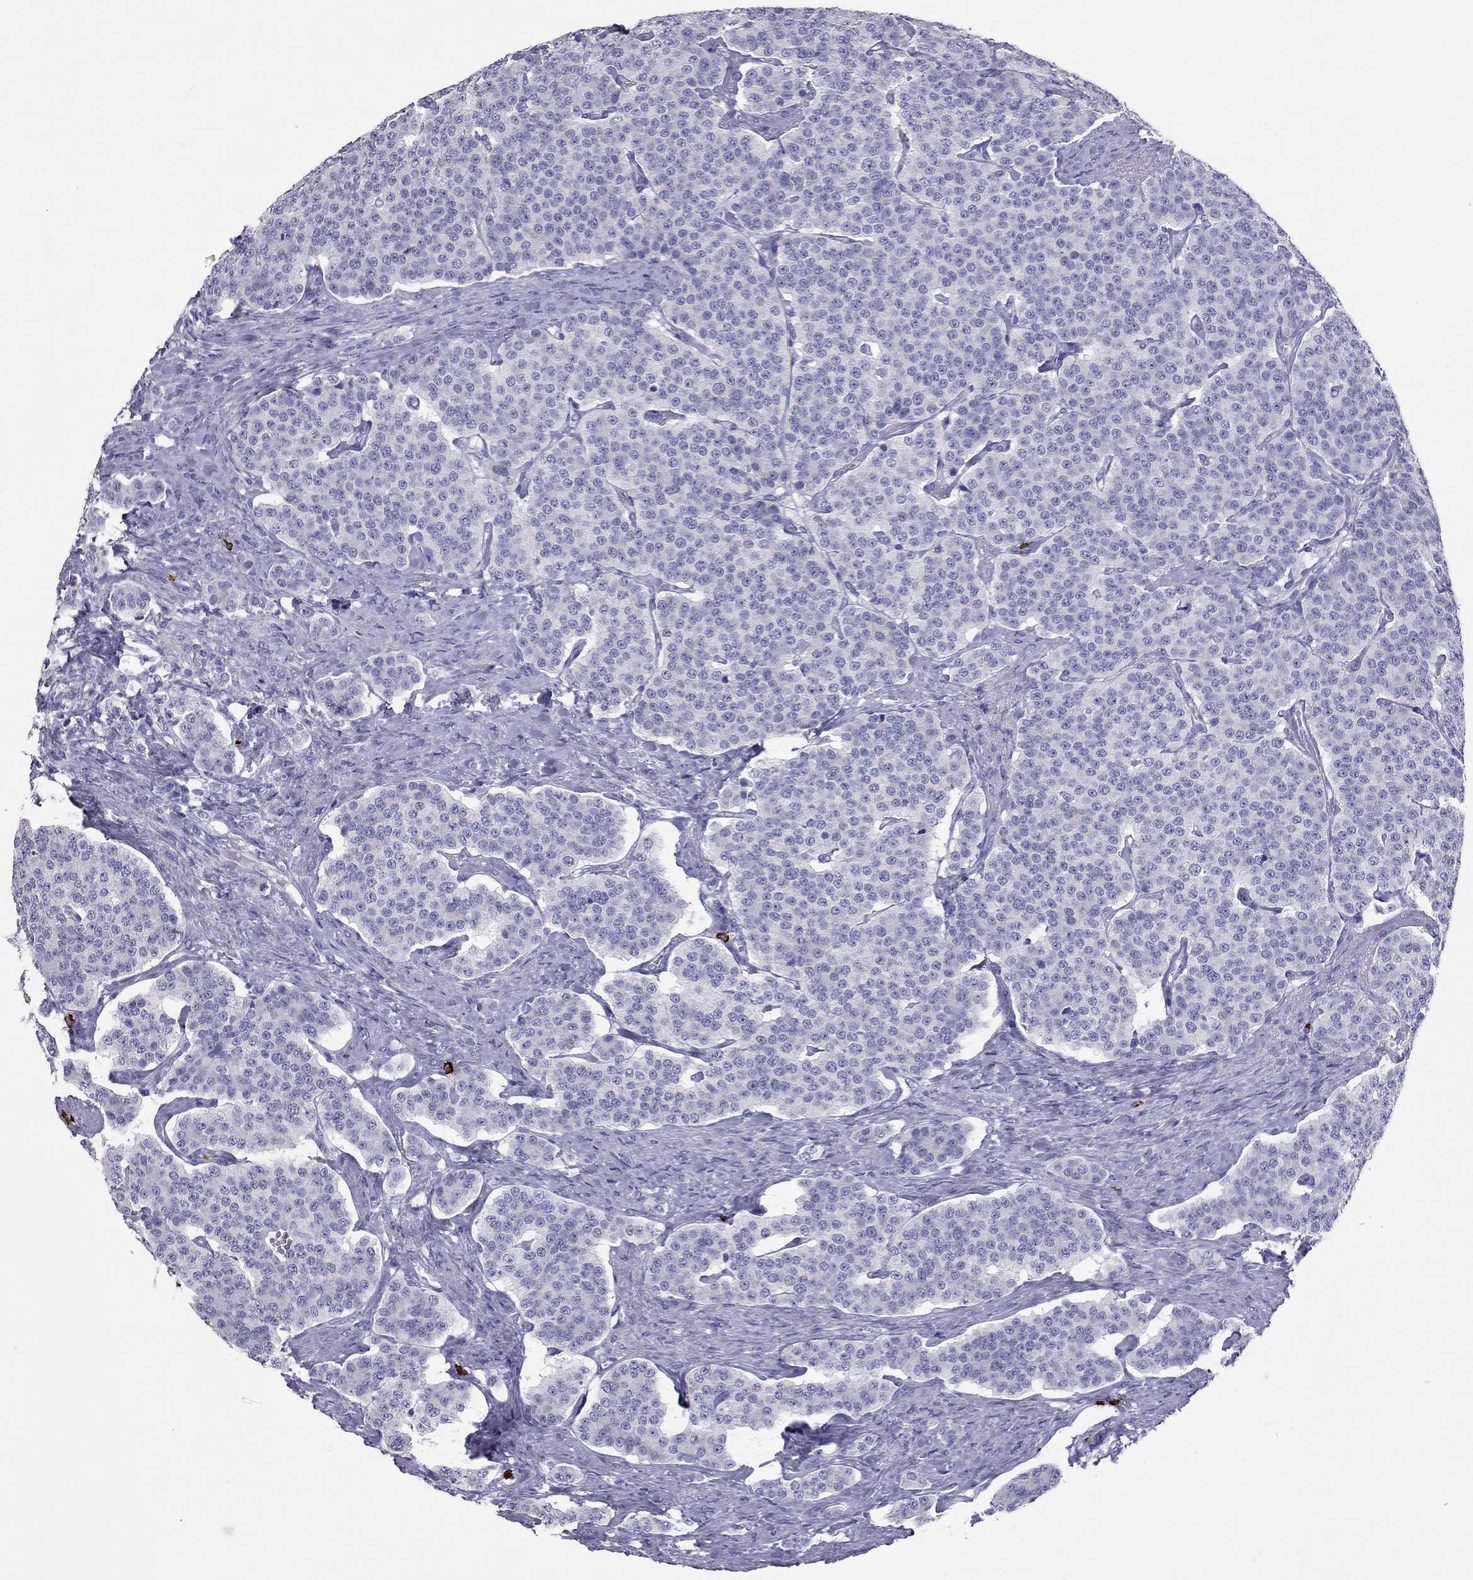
{"staining": {"intensity": "negative", "quantity": "none", "location": "none"}, "tissue": "carcinoid", "cell_type": "Tumor cells", "image_type": "cancer", "snomed": [{"axis": "morphology", "description": "Carcinoid, malignant, NOS"}, {"axis": "topography", "description": "Small intestine"}], "caption": "Photomicrograph shows no protein positivity in tumor cells of carcinoid tissue. The staining was performed using DAB to visualize the protein expression in brown, while the nuclei were stained in blue with hematoxylin (Magnification: 20x).", "gene": "IL17REL", "patient": {"sex": "female", "age": 58}}